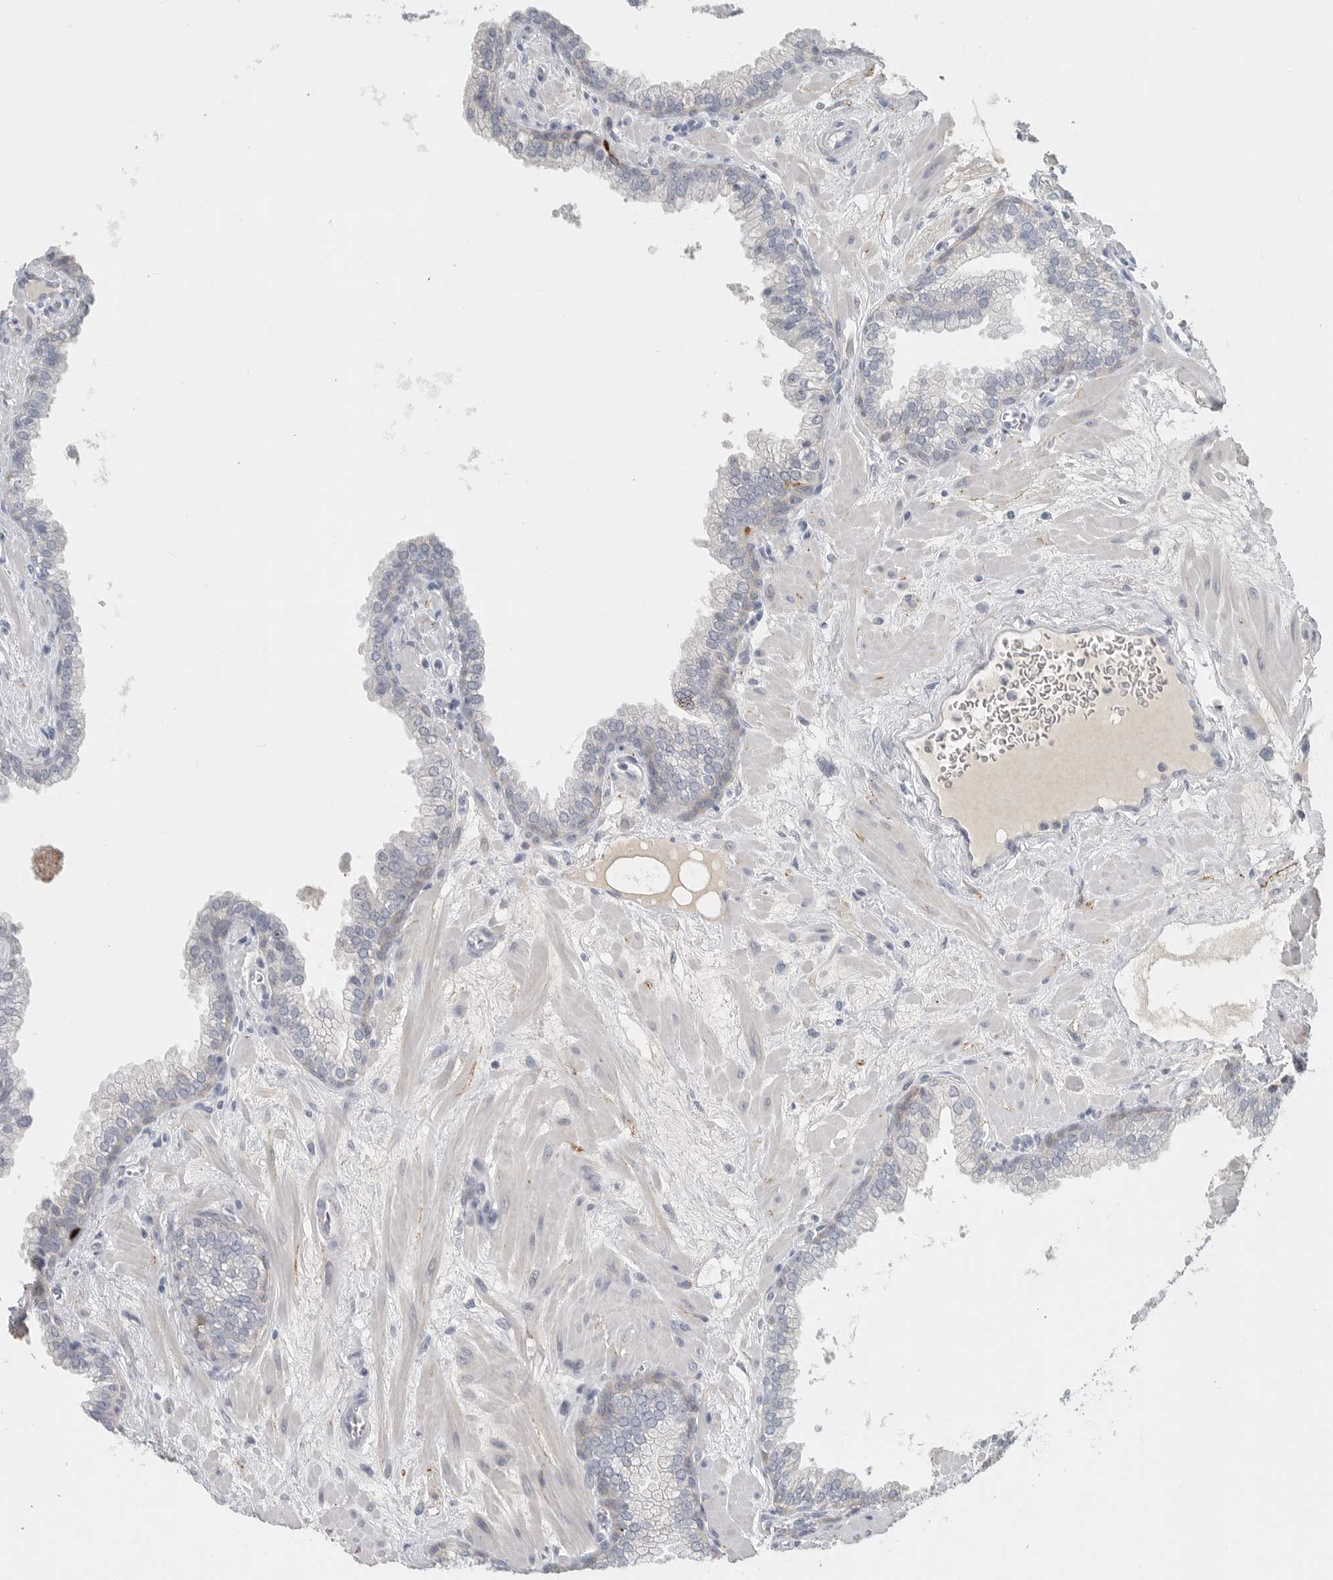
{"staining": {"intensity": "negative", "quantity": "none", "location": "none"}, "tissue": "prostate", "cell_type": "Glandular cells", "image_type": "normal", "snomed": [{"axis": "morphology", "description": "Normal tissue, NOS"}, {"axis": "morphology", "description": "Urothelial carcinoma, Low grade"}, {"axis": "topography", "description": "Urinary bladder"}, {"axis": "topography", "description": "Prostate"}], "caption": "The histopathology image demonstrates no staining of glandular cells in unremarkable prostate.", "gene": "PAM", "patient": {"sex": "male", "age": 60}}